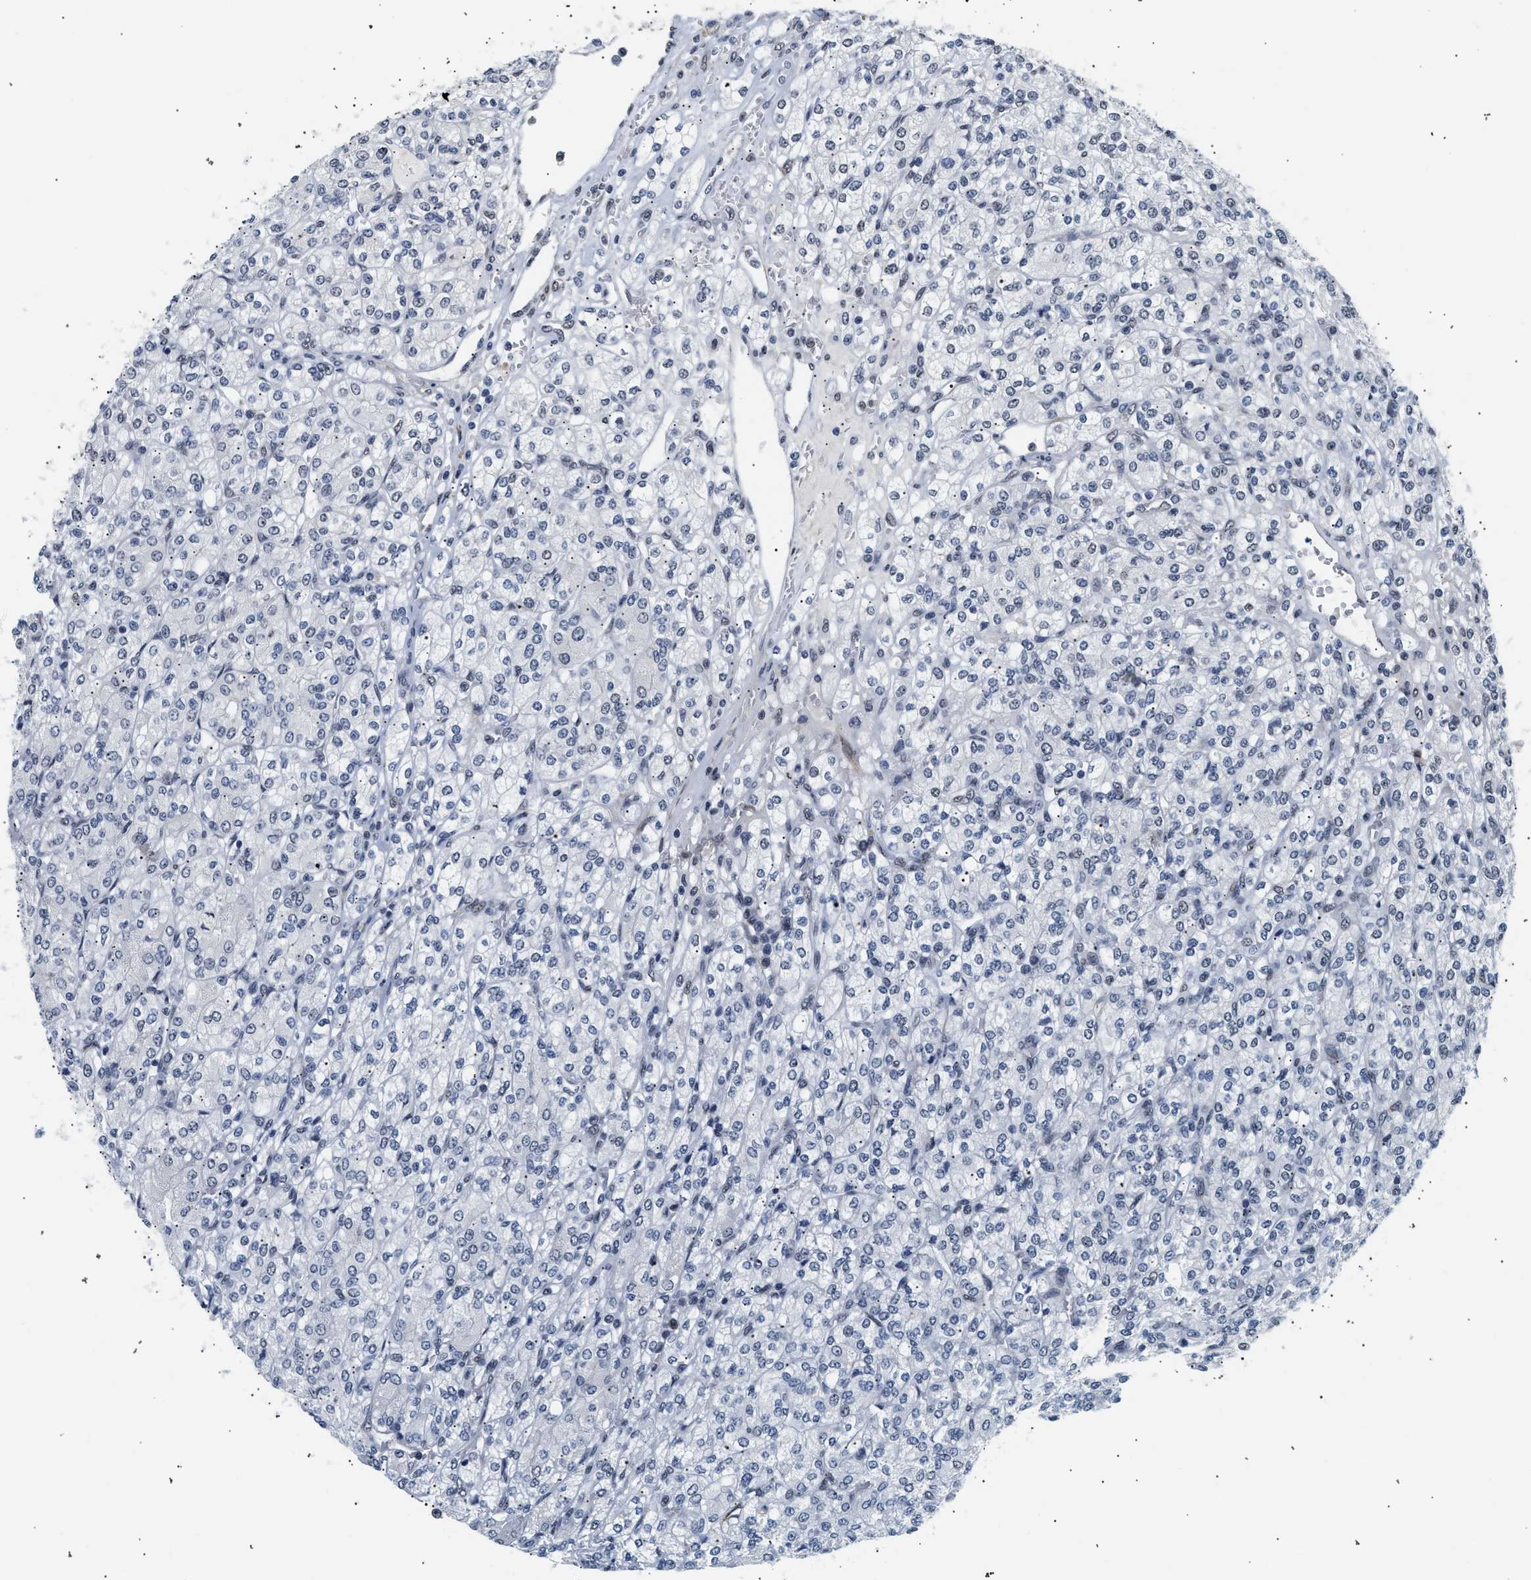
{"staining": {"intensity": "negative", "quantity": "none", "location": "none"}, "tissue": "renal cancer", "cell_type": "Tumor cells", "image_type": "cancer", "snomed": [{"axis": "morphology", "description": "Adenocarcinoma, NOS"}, {"axis": "topography", "description": "Kidney"}], "caption": "Tumor cells are negative for brown protein staining in renal cancer (adenocarcinoma).", "gene": "THOC1", "patient": {"sex": "male", "age": 77}}